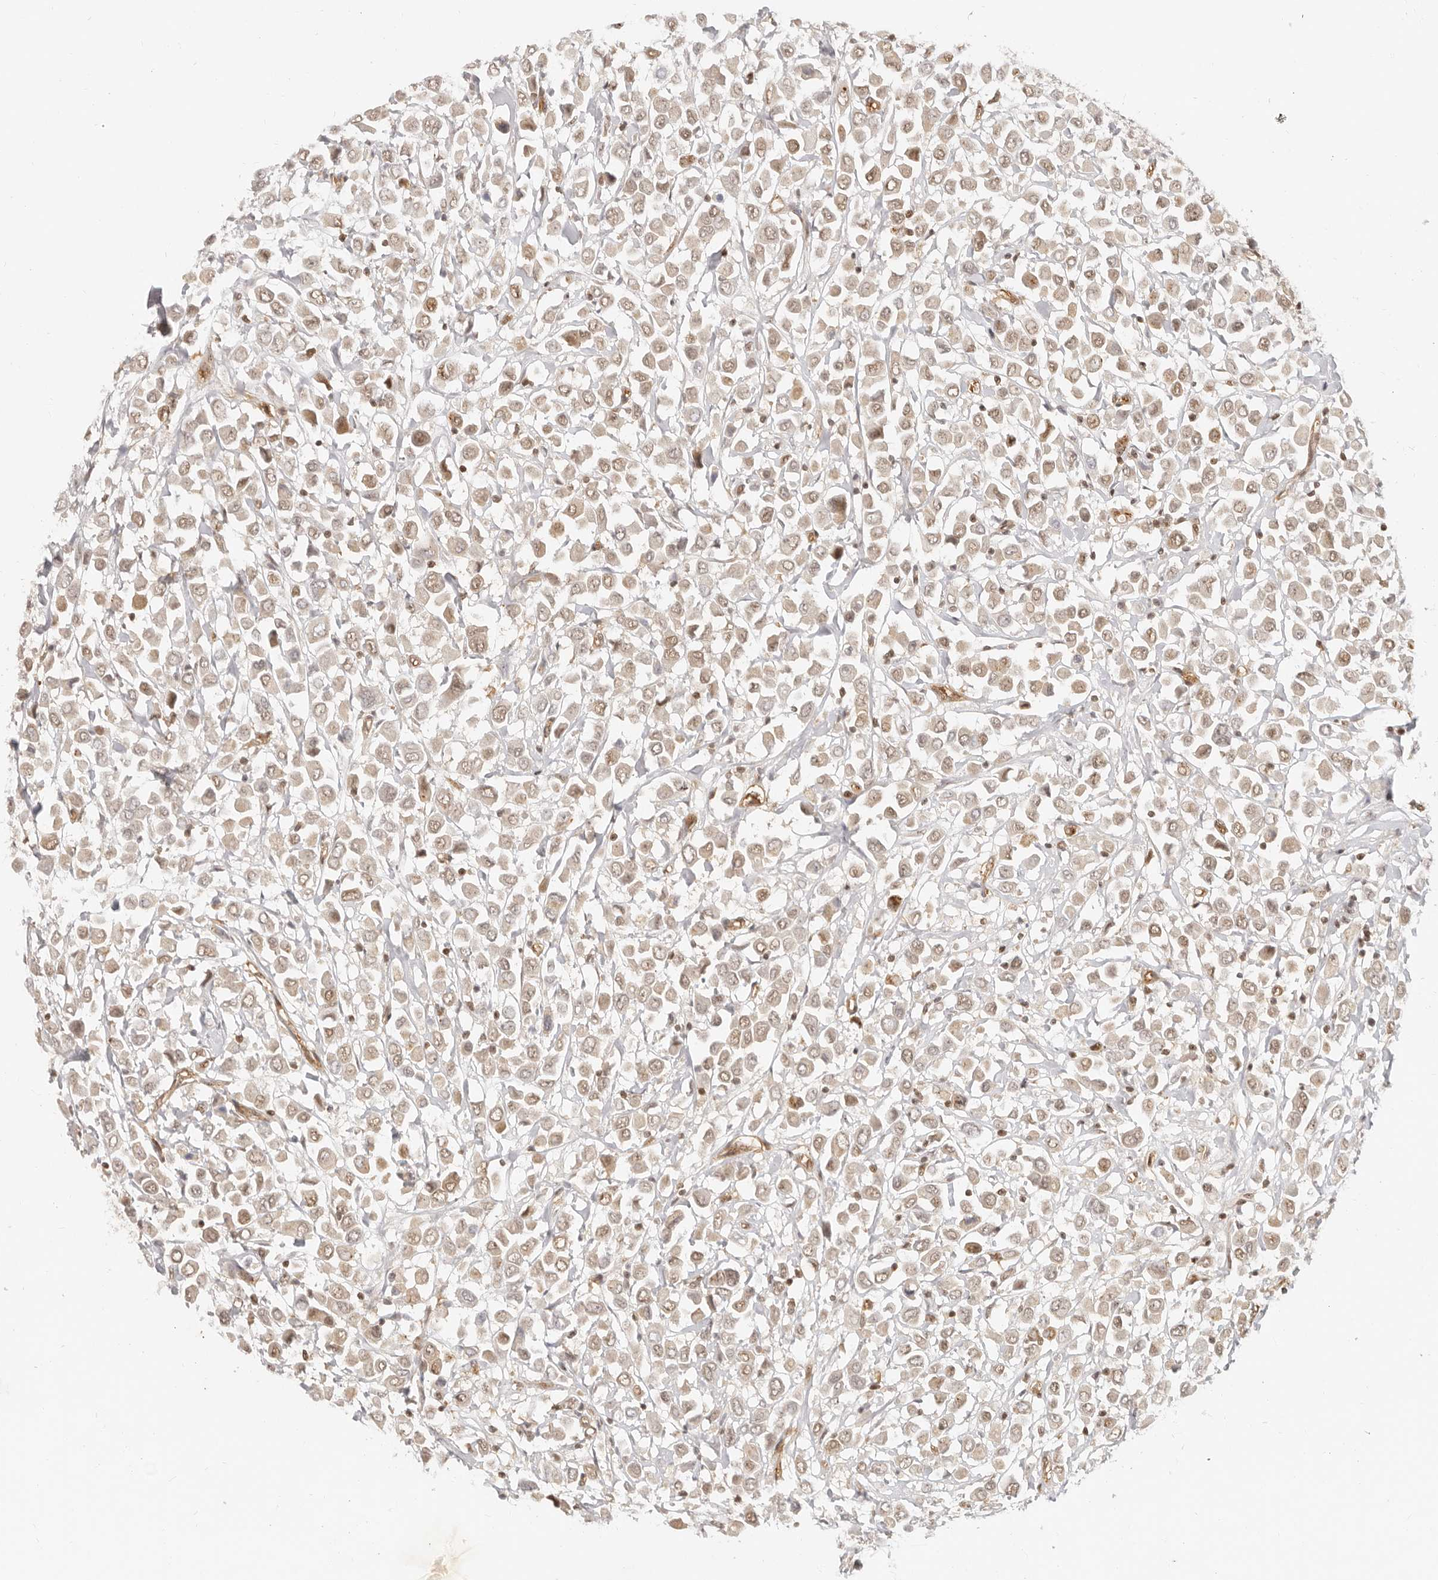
{"staining": {"intensity": "weak", "quantity": ">75%", "location": "nuclear"}, "tissue": "breast cancer", "cell_type": "Tumor cells", "image_type": "cancer", "snomed": [{"axis": "morphology", "description": "Duct carcinoma"}, {"axis": "topography", "description": "Breast"}], "caption": "An immunohistochemistry histopathology image of tumor tissue is shown. Protein staining in brown highlights weak nuclear positivity in breast cancer within tumor cells. Using DAB (brown) and hematoxylin (blue) stains, captured at high magnification using brightfield microscopy.", "gene": "BAP1", "patient": {"sex": "female", "age": 61}}